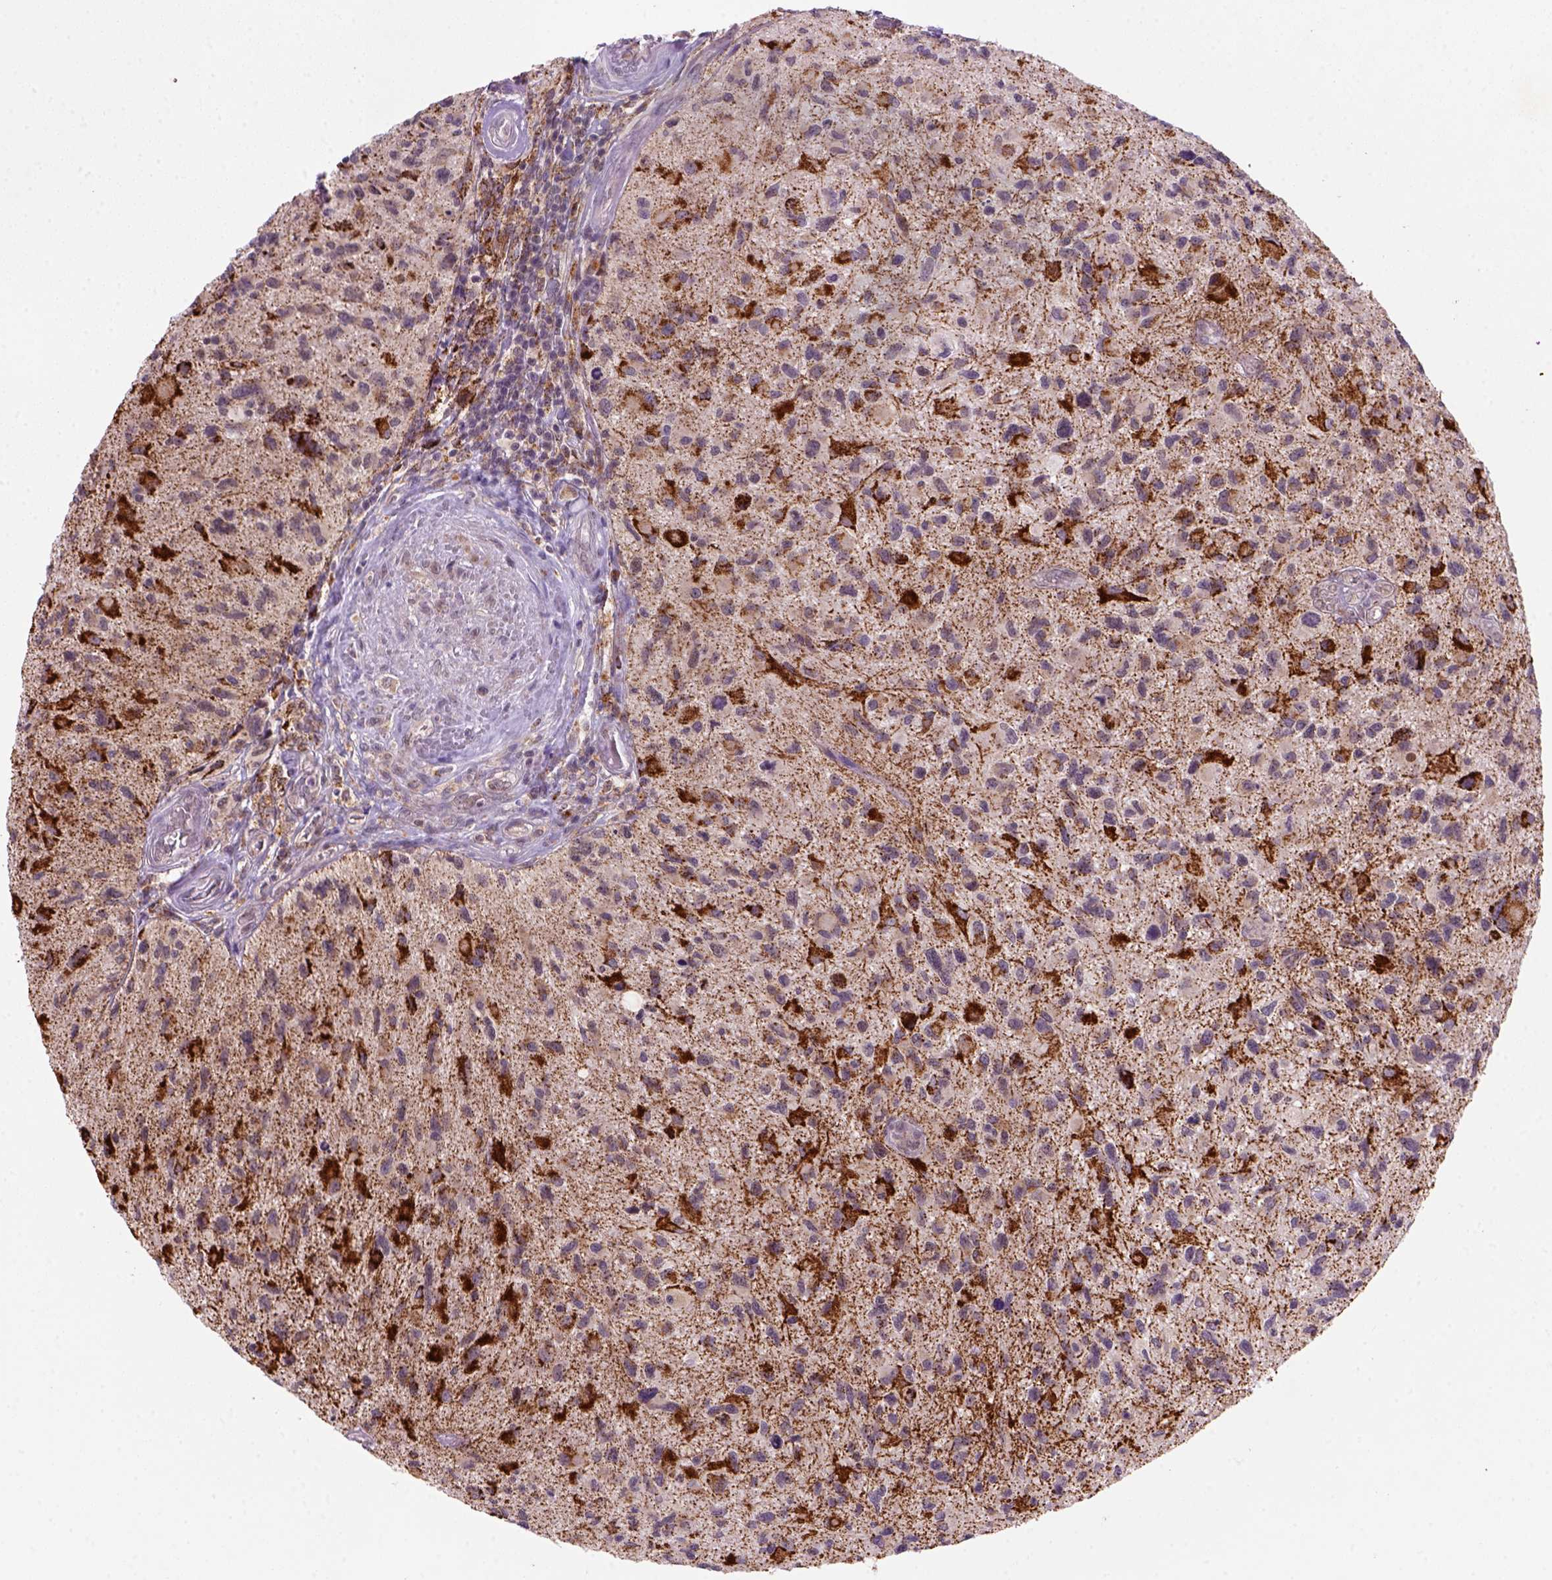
{"staining": {"intensity": "strong", "quantity": "25%-75%", "location": "cytoplasmic/membranous"}, "tissue": "glioma", "cell_type": "Tumor cells", "image_type": "cancer", "snomed": [{"axis": "morphology", "description": "Glioma, malignant, NOS"}, {"axis": "morphology", "description": "Glioma, malignant, High grade"}, {"axis": "topography", "description": "Brain"}], "caption": "Protein expression analysis of malignant high-grade glioma demonstrates strong cytoplasmic/membranous staining in about 25%-75% of tumor cells.", "gene": "FZD7", "patient": {"sex": "female", "age": 71}}